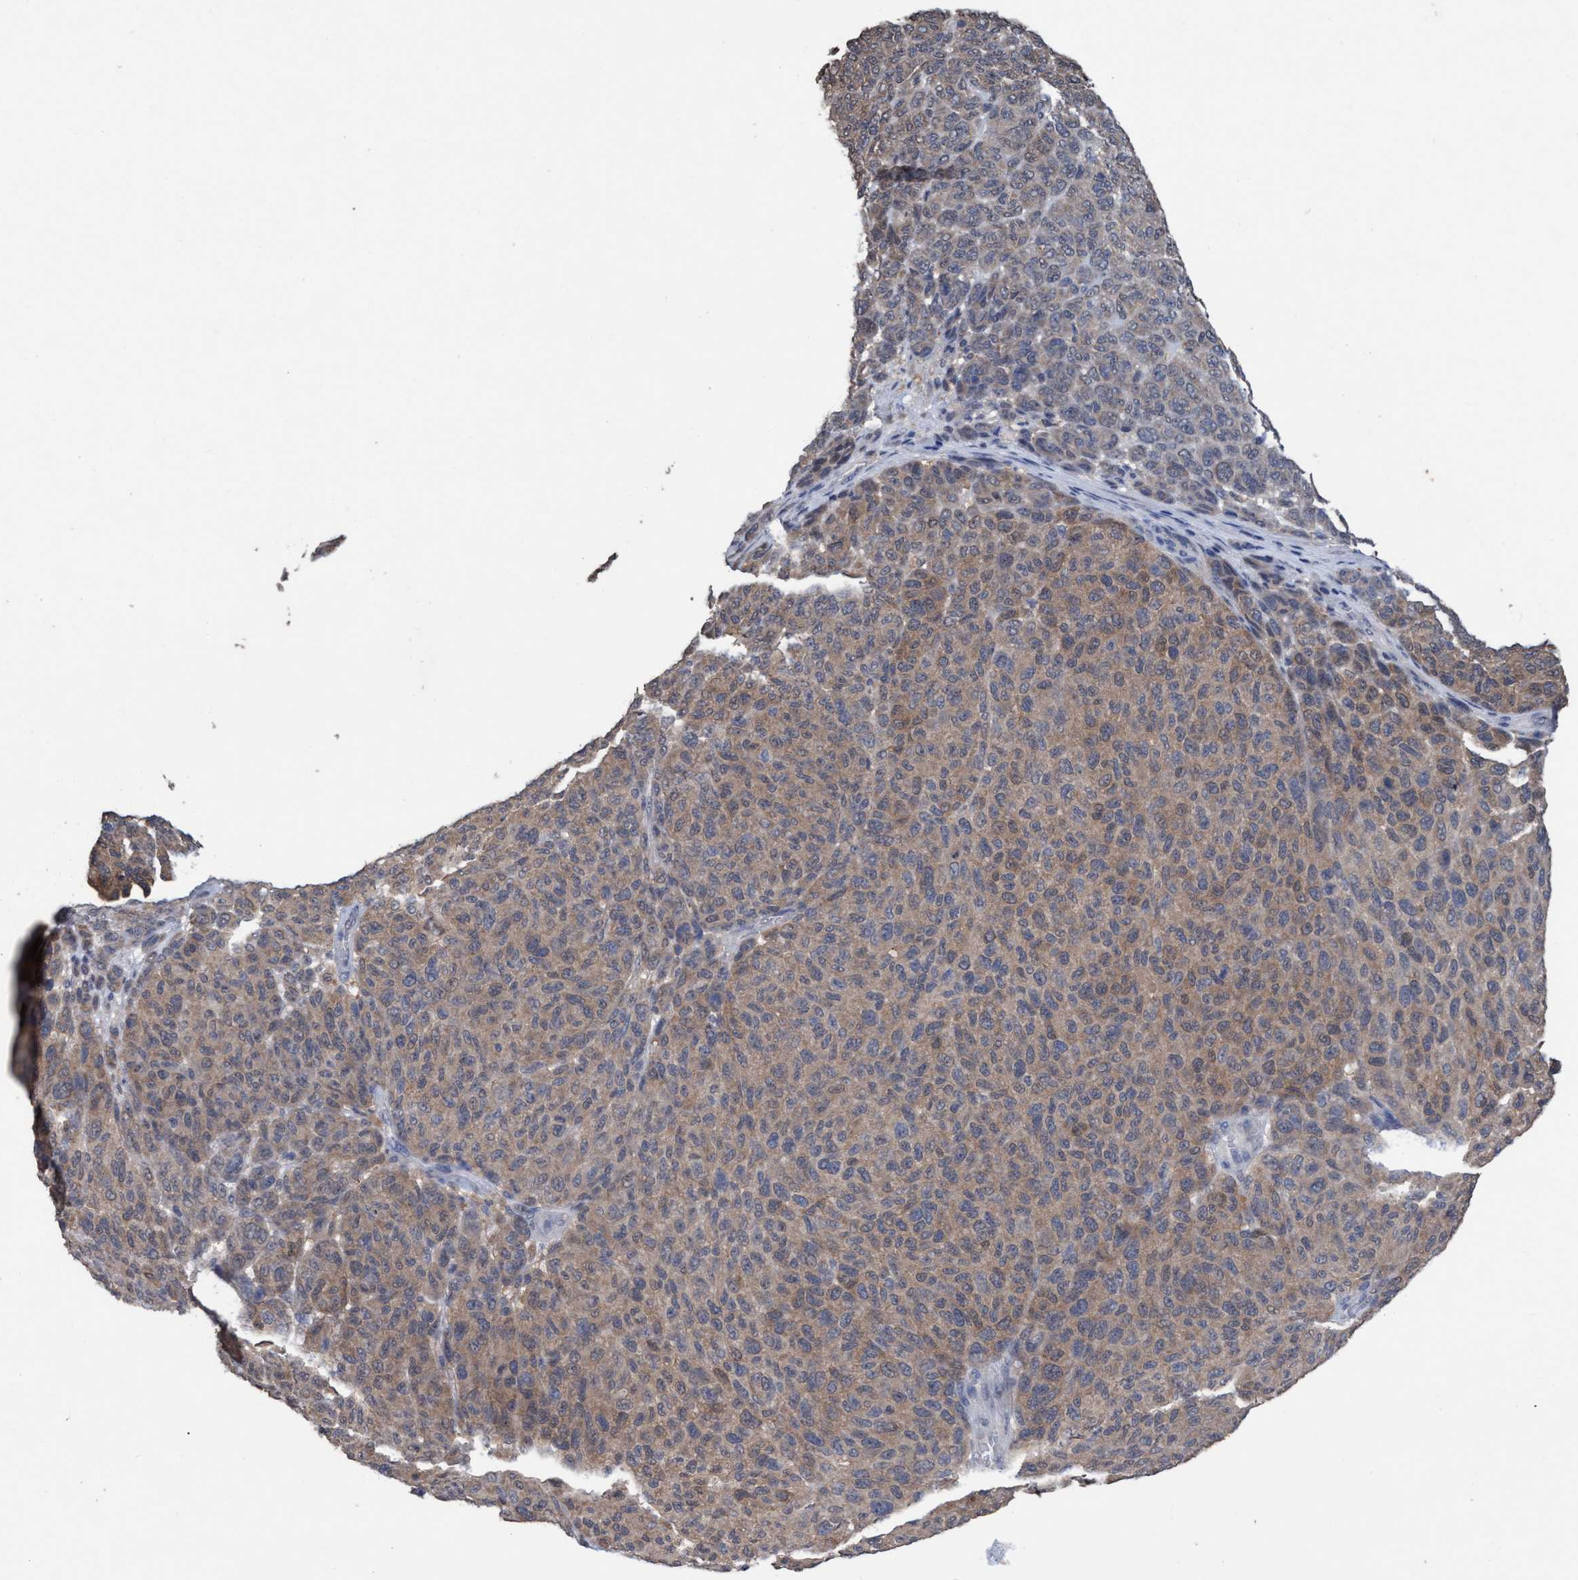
{"staining": {"intensity": "weak", "quantity": "25%-75%", "location": "cytoplasmic/membranous"}, "tissue": "melanoma", "cell_type": "Tumor cells", "image_type": "cancer", "snomed": [{"axis": "morphology", "description": "Malignant melanoma, NOS"}, {"axis": "topography", "description": "Skin"}], "caption": "High-power microscopy captured an IHC photomicrograph of malignant melanoma, revealing weak cytoplasmic/membranous expression in about 25%-75% of tumor cells.", "gene": "GLOD4", "patient": {"sex": "male", "age": 59}}